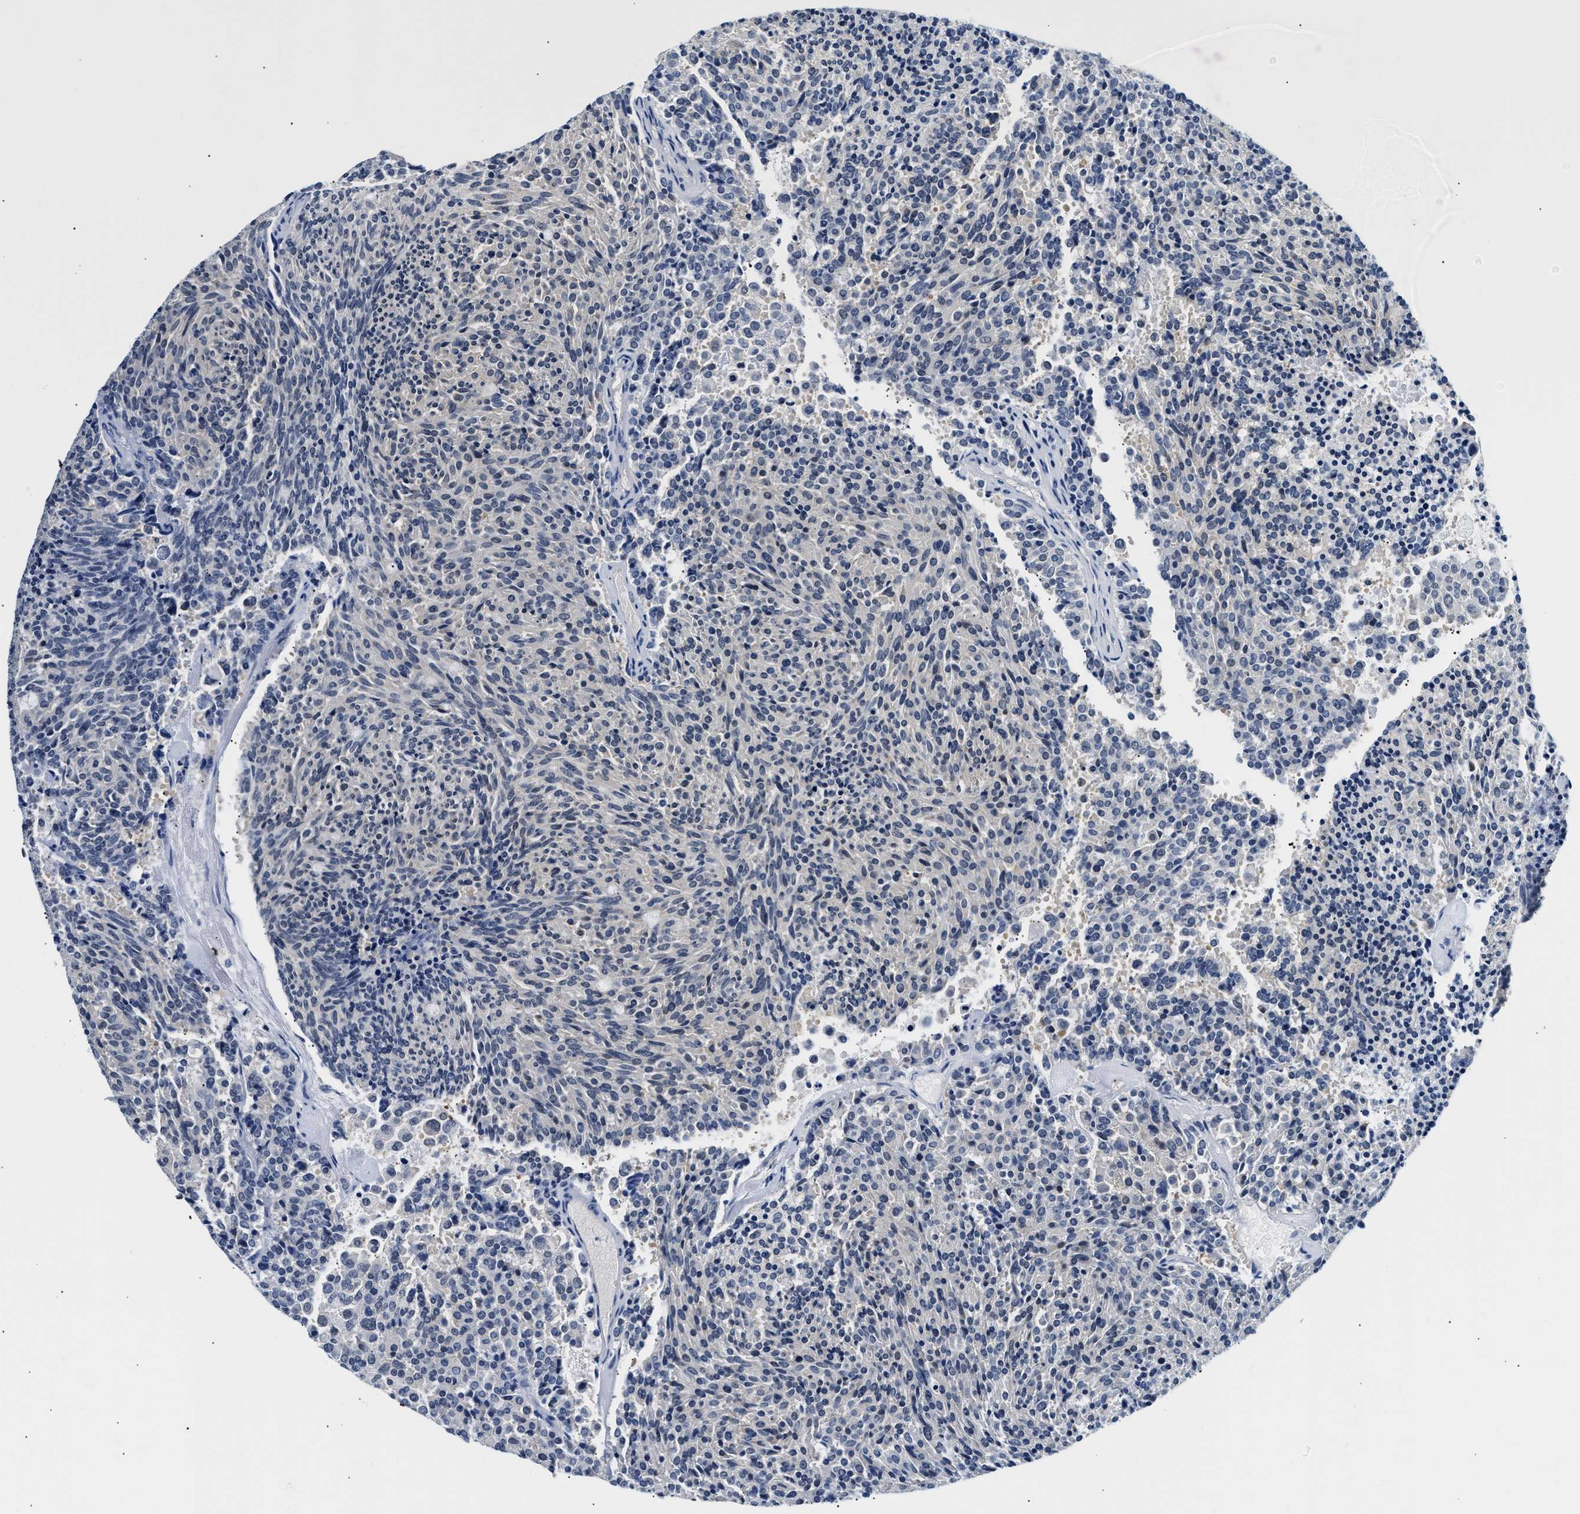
{"staining": {"intensity": "negative", "quantity": "none", "location": "none"}, "tissue": "carcinoid", "cell_type": "Tumor cells", "image_type": "cancer", "snomed": [{"axis": "morphology", "description": "Carcinoid, malignant, NOS"}, {"axis": "topography", "description": "Pancreas"}], "caption": "IHC micrograph of malignant carcinoid stained for a protein (brown), which reveals no expression in tumor cells.", "gene": "UCHL3", "patient": {"sex": "female", "age": 54}}